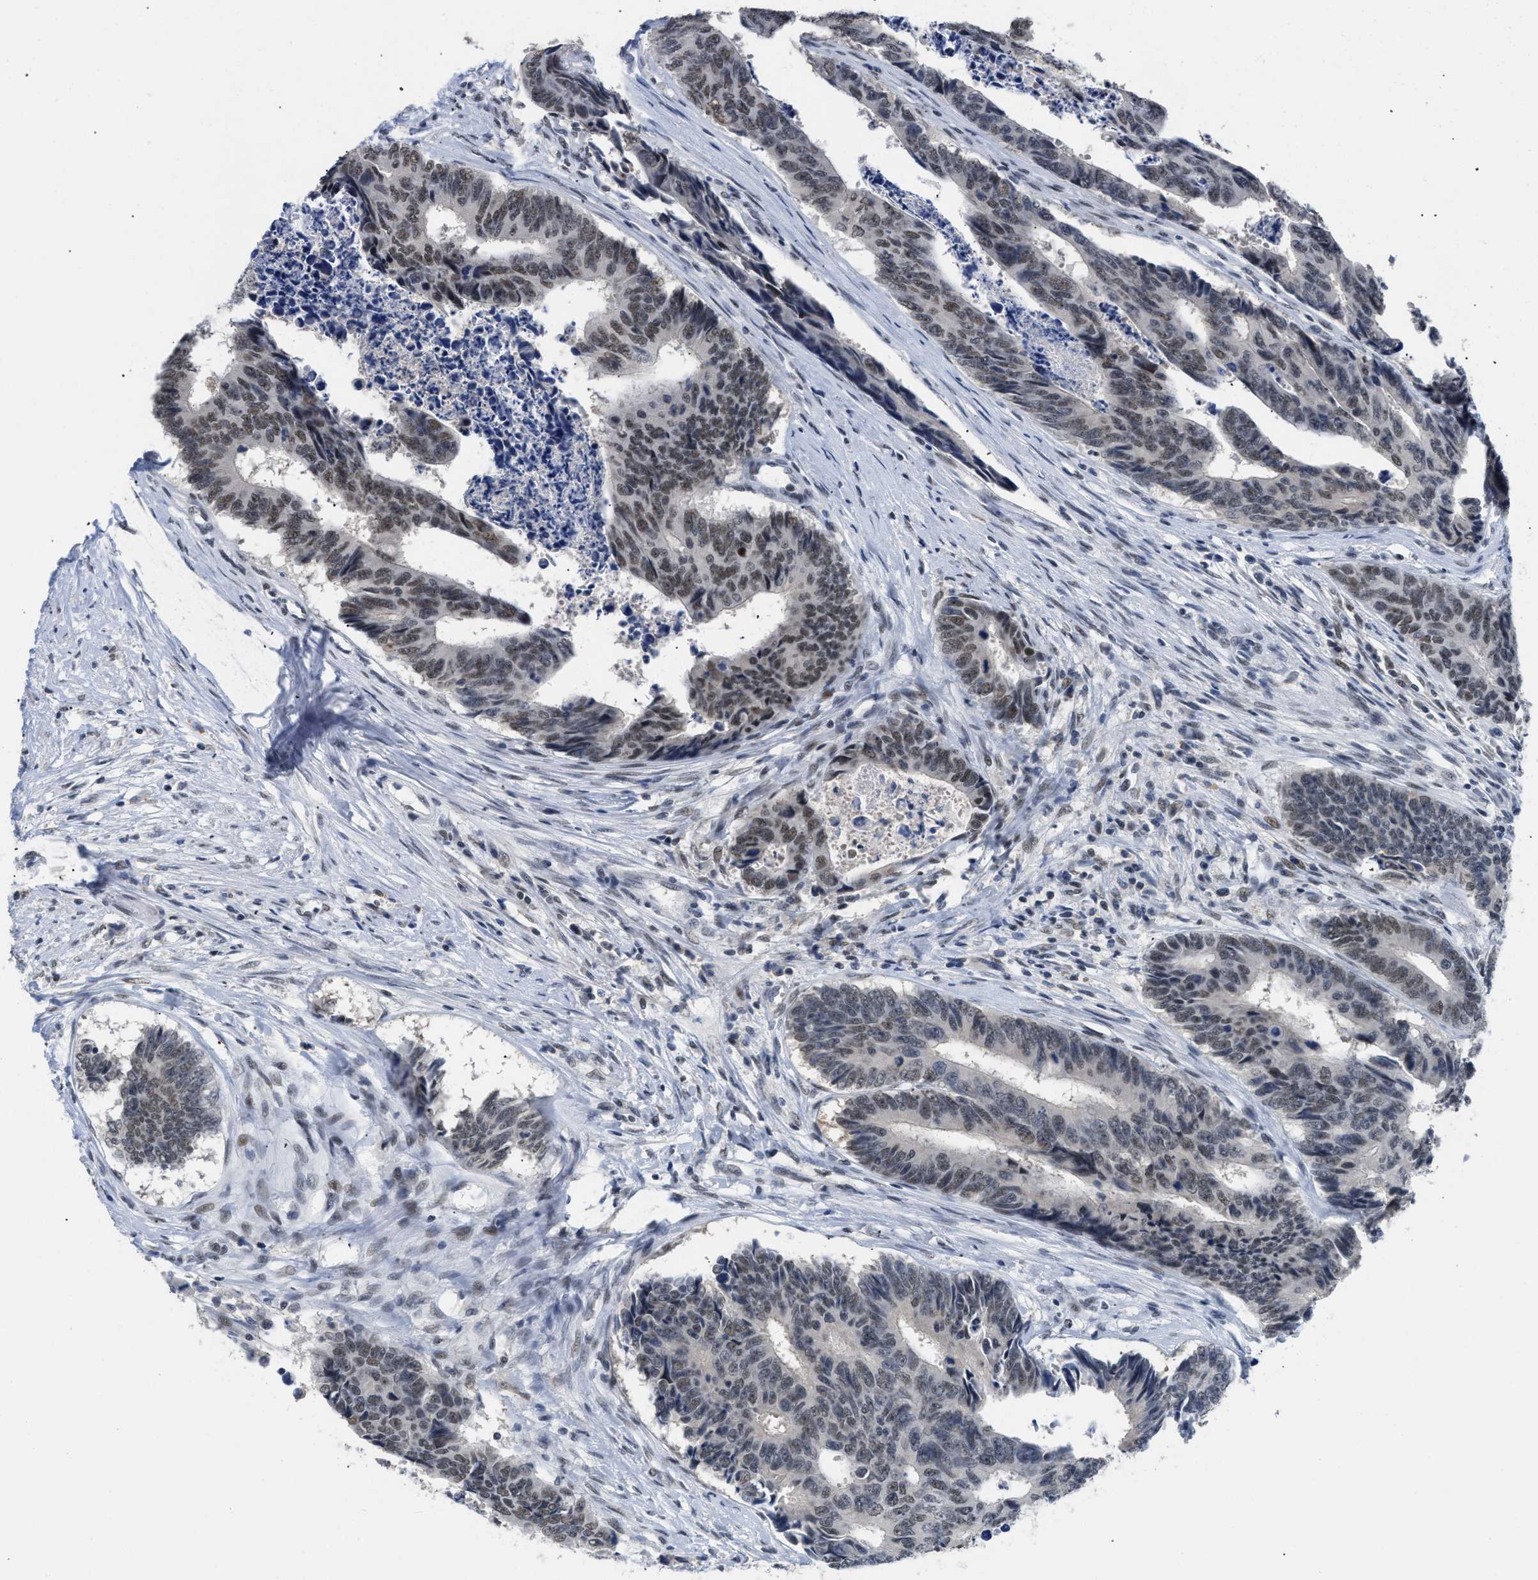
{"staining": {"intensity": "moderate", "quantity": "25%-75%", "location": "nuclear"}, "tissue": "colorectal cancer", "cell_type": "Tumor cells", "image_type": "cancer", "snomed": [{"axis": "morphology", "description": "Adenocarcinoma, NOS"}, {"axis": "topography", "description": "Rectum"}], "caption": "Human colorectal adenocarcinoma stained with a brown dye displays moderate nuclear positive expression in about 25%-75% of tumor cells.", "gene": "GGNBP2", "patient": {"sex": "male", "age": 84}}